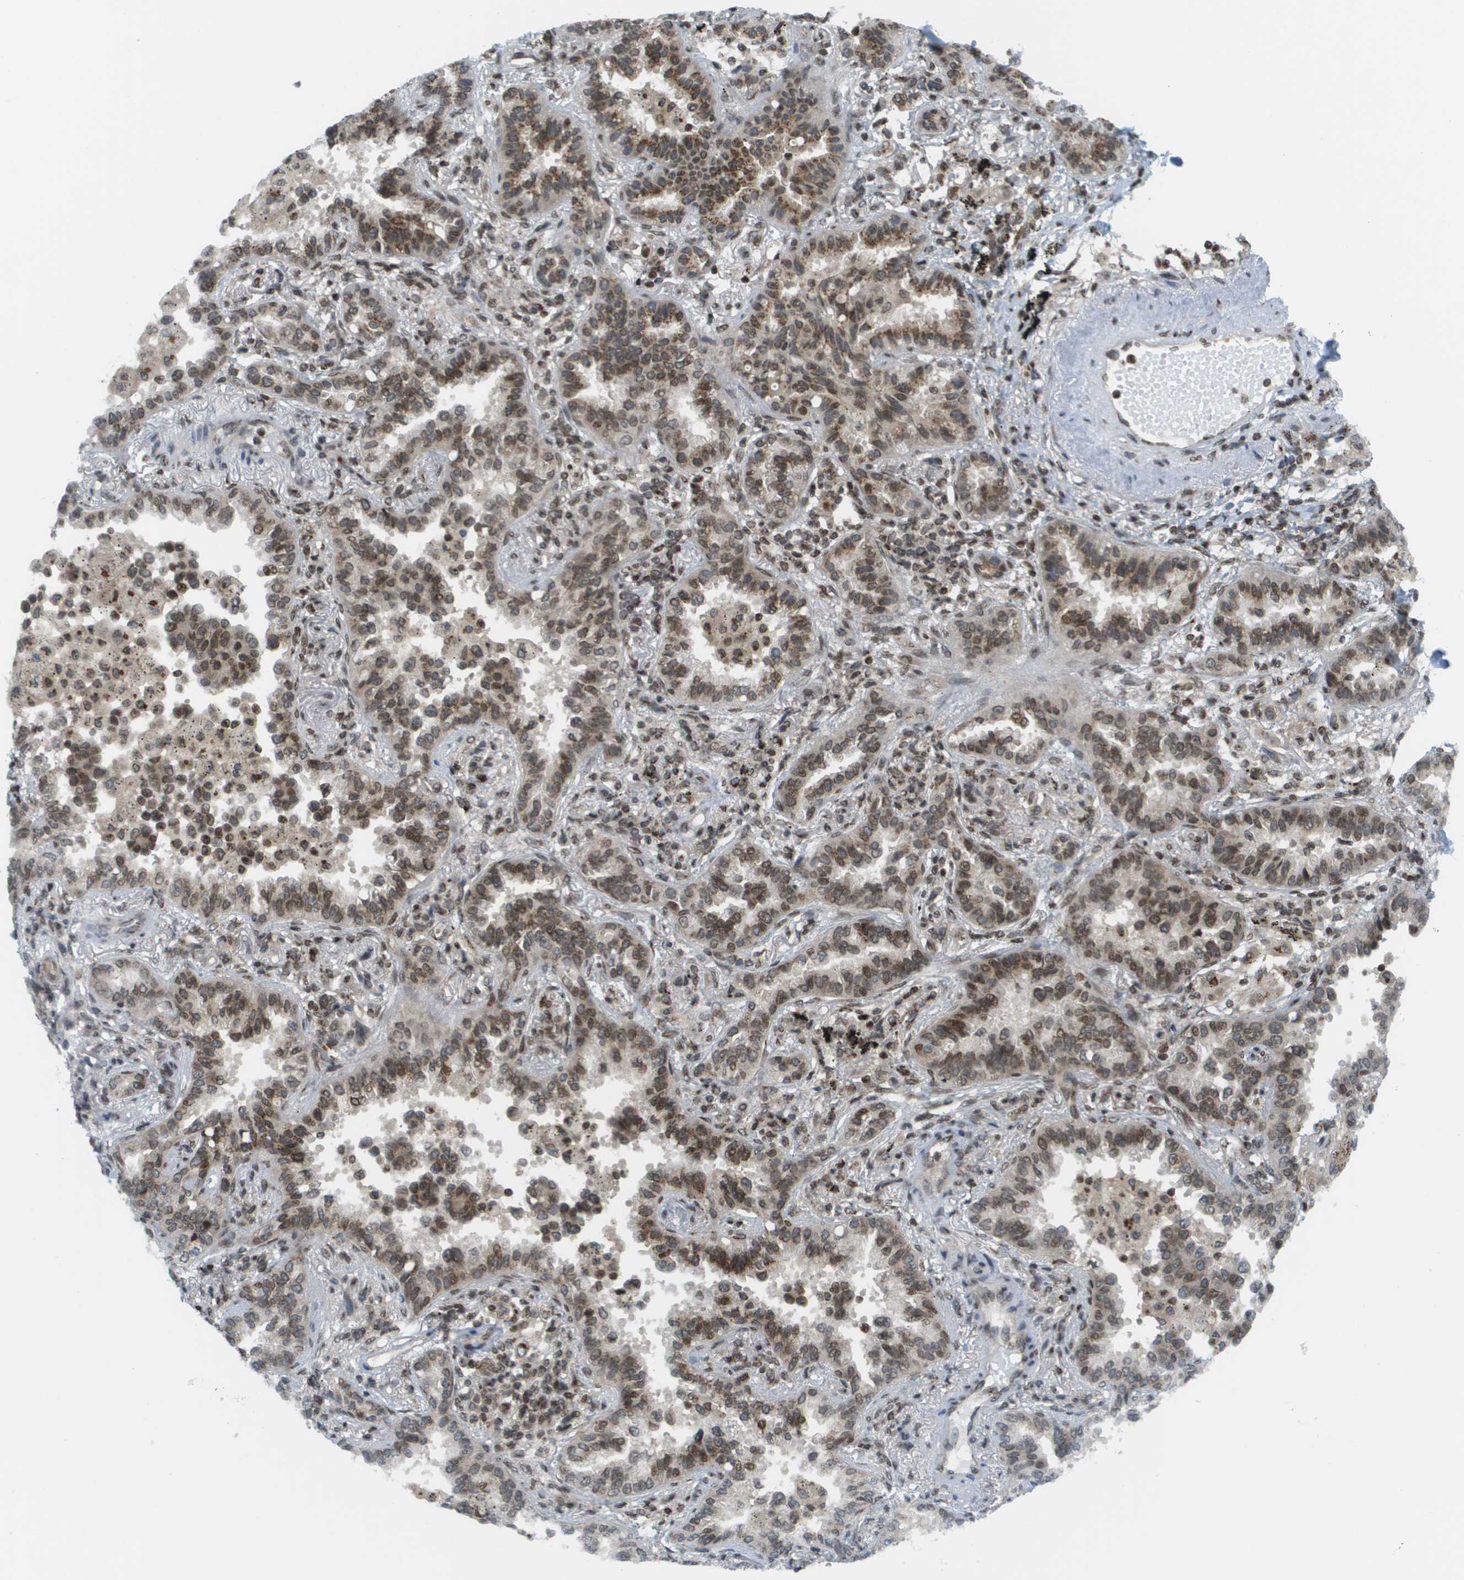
{"staining": {"intensity": "moderate", "quantity": ">75%", "location": "cytoplasmic/membranous,nuclear"}, "tissue": "lung cancer", "cell_type": "Tumor cells", "image_type": "cancer", "snomed": [{"axis": "morphology", "description": "Normal tissue, NOS"}, {"axis": "morphology", "description": "Adenocarcinoma, NOS"}, {"axis": "topography", "description": "Lung"}], "caption": "Immunohistochemical staining of adenocarcinoma (lung) displays moderate cytoplasmic/membranous and nuclear protein staining in approximately >75% of tumor cells.", "gene": "EVC", "patient": {"sex": "male", "age": 59}}